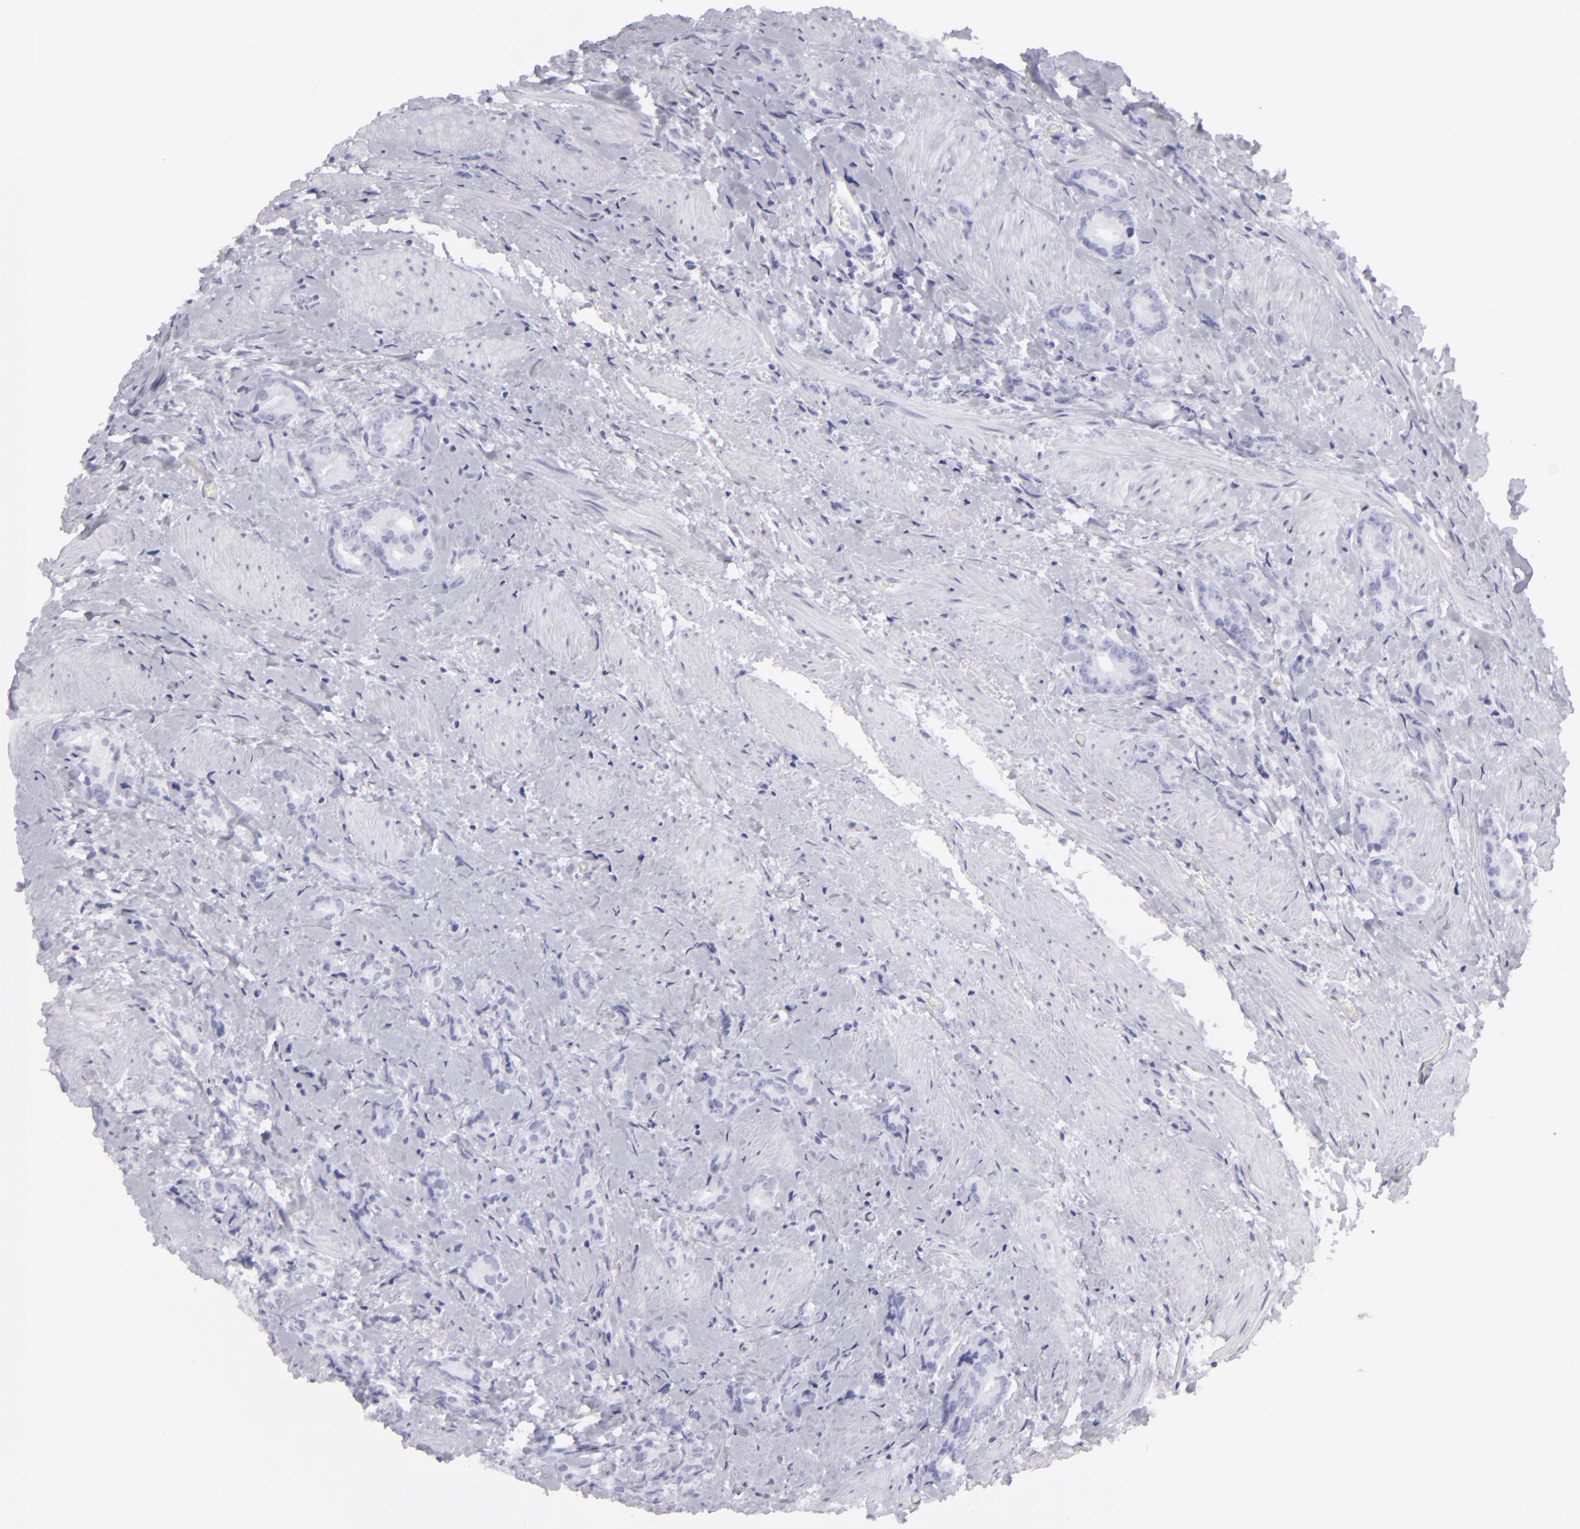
{"staining": {"intensity": "negative", "quantity": "none", "location": "none"}, "tissue": "prostate cancer", "cell_type": "Tumor cells", "image_type": "cancer", "snomed": [{"axis": "morphology", "description": "Adenocarcinoma, Medium grade"}, {"axis": "topography", "description": "Prostate"}], "caption": "A photomicrograph of prostate cancer stained for a protein shows no brown staining in tumor cells.", "gene": "FLG", "patient": {"sex": "male", "age": 59}}